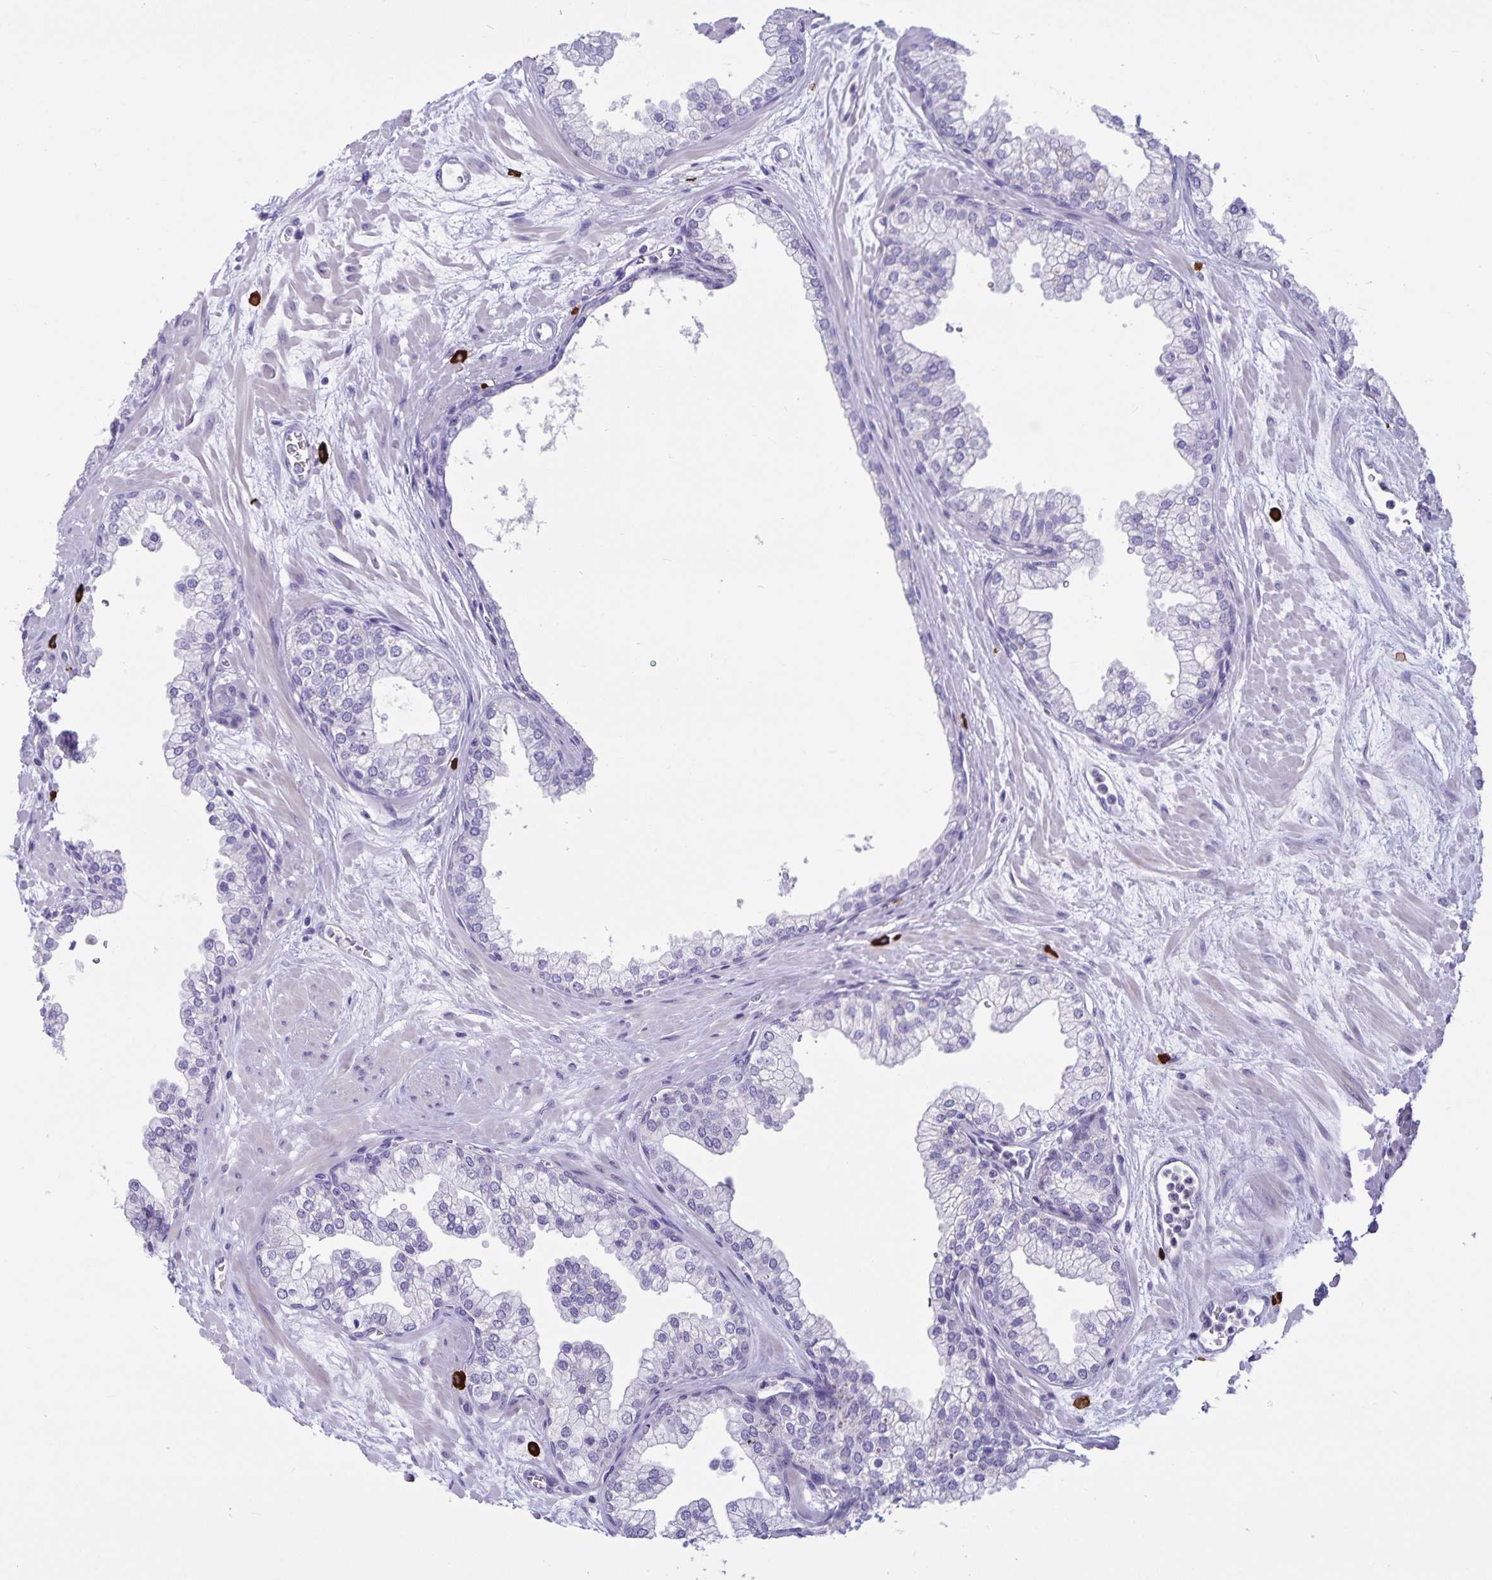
{"staining": {"intensity": "negative", "quantity": "none", "location": "none"}, "tissue": "prostate", "cell_type": "Glandular cells", "image_type": "normal", "snomed": [{"axis": "morphology", "description": "Normal tissue, NOS"}, {"axis": "topography", "description": "Prostate"}, {"axis": "topography", "description": "Peripheral nerve tissue"}], "caption": "Immunohistochemical staining of benign human prostate exhibits no significant positivity in glandular cells.", "gene": "IBTK", "patient": {"sex": "male", "age": 61}}